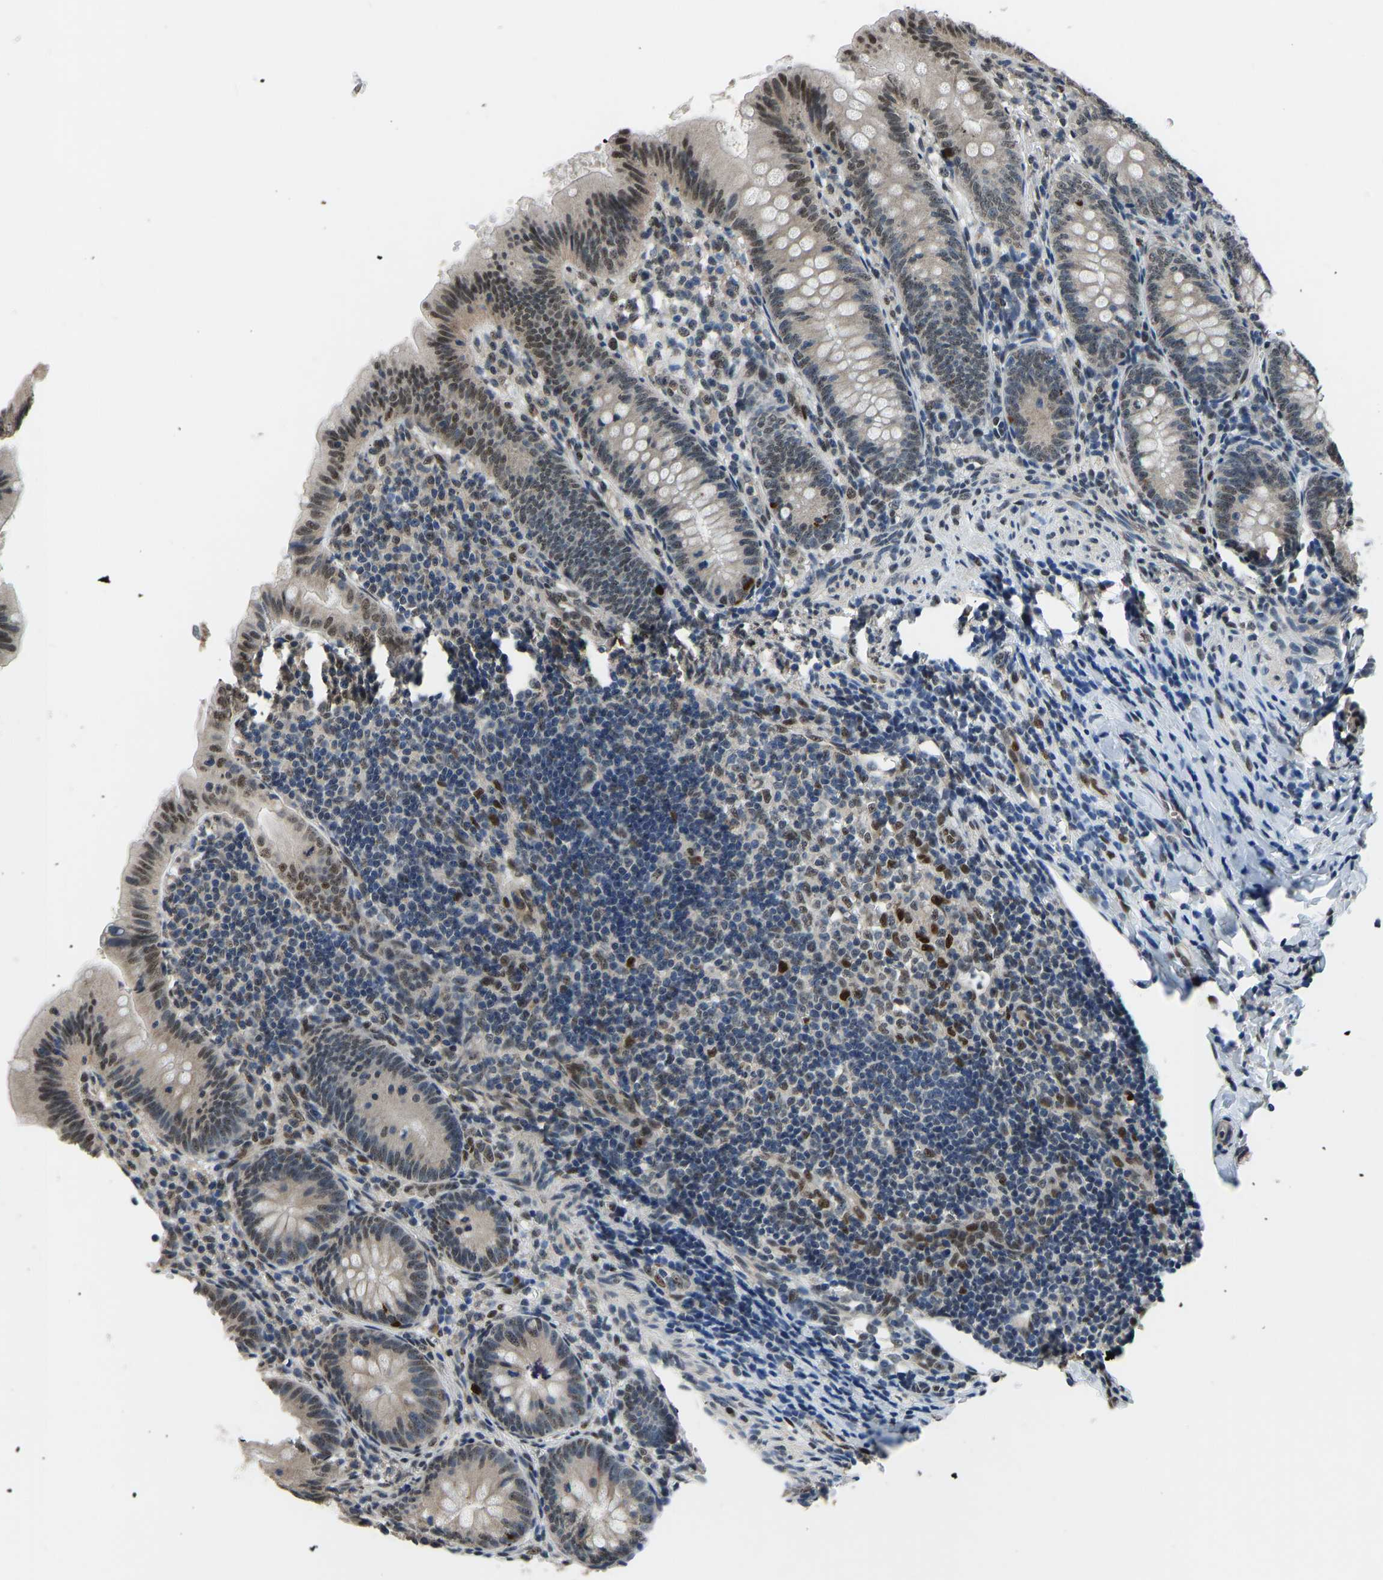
{"staining": {"intensity": "strong", "quantity": "<25%", "location": "nuclear"}, "tissue": "appendix", "cell_type": "Glandular cells", "image_type": "normal", "snomed": [{"axis": "morphology", "description": "Normal tissue, NOS"}, {"axis": "topography", "description": "Appendix"}], "caption": "IHC (DAB (3,3'-diaminobenzidine)) staining of unremarkable appendix exhibits strong nuclear protein positivity in about <25% of glandular cells.", "gene": "FOS", "patient": {"sex": "male", "age": 1}}